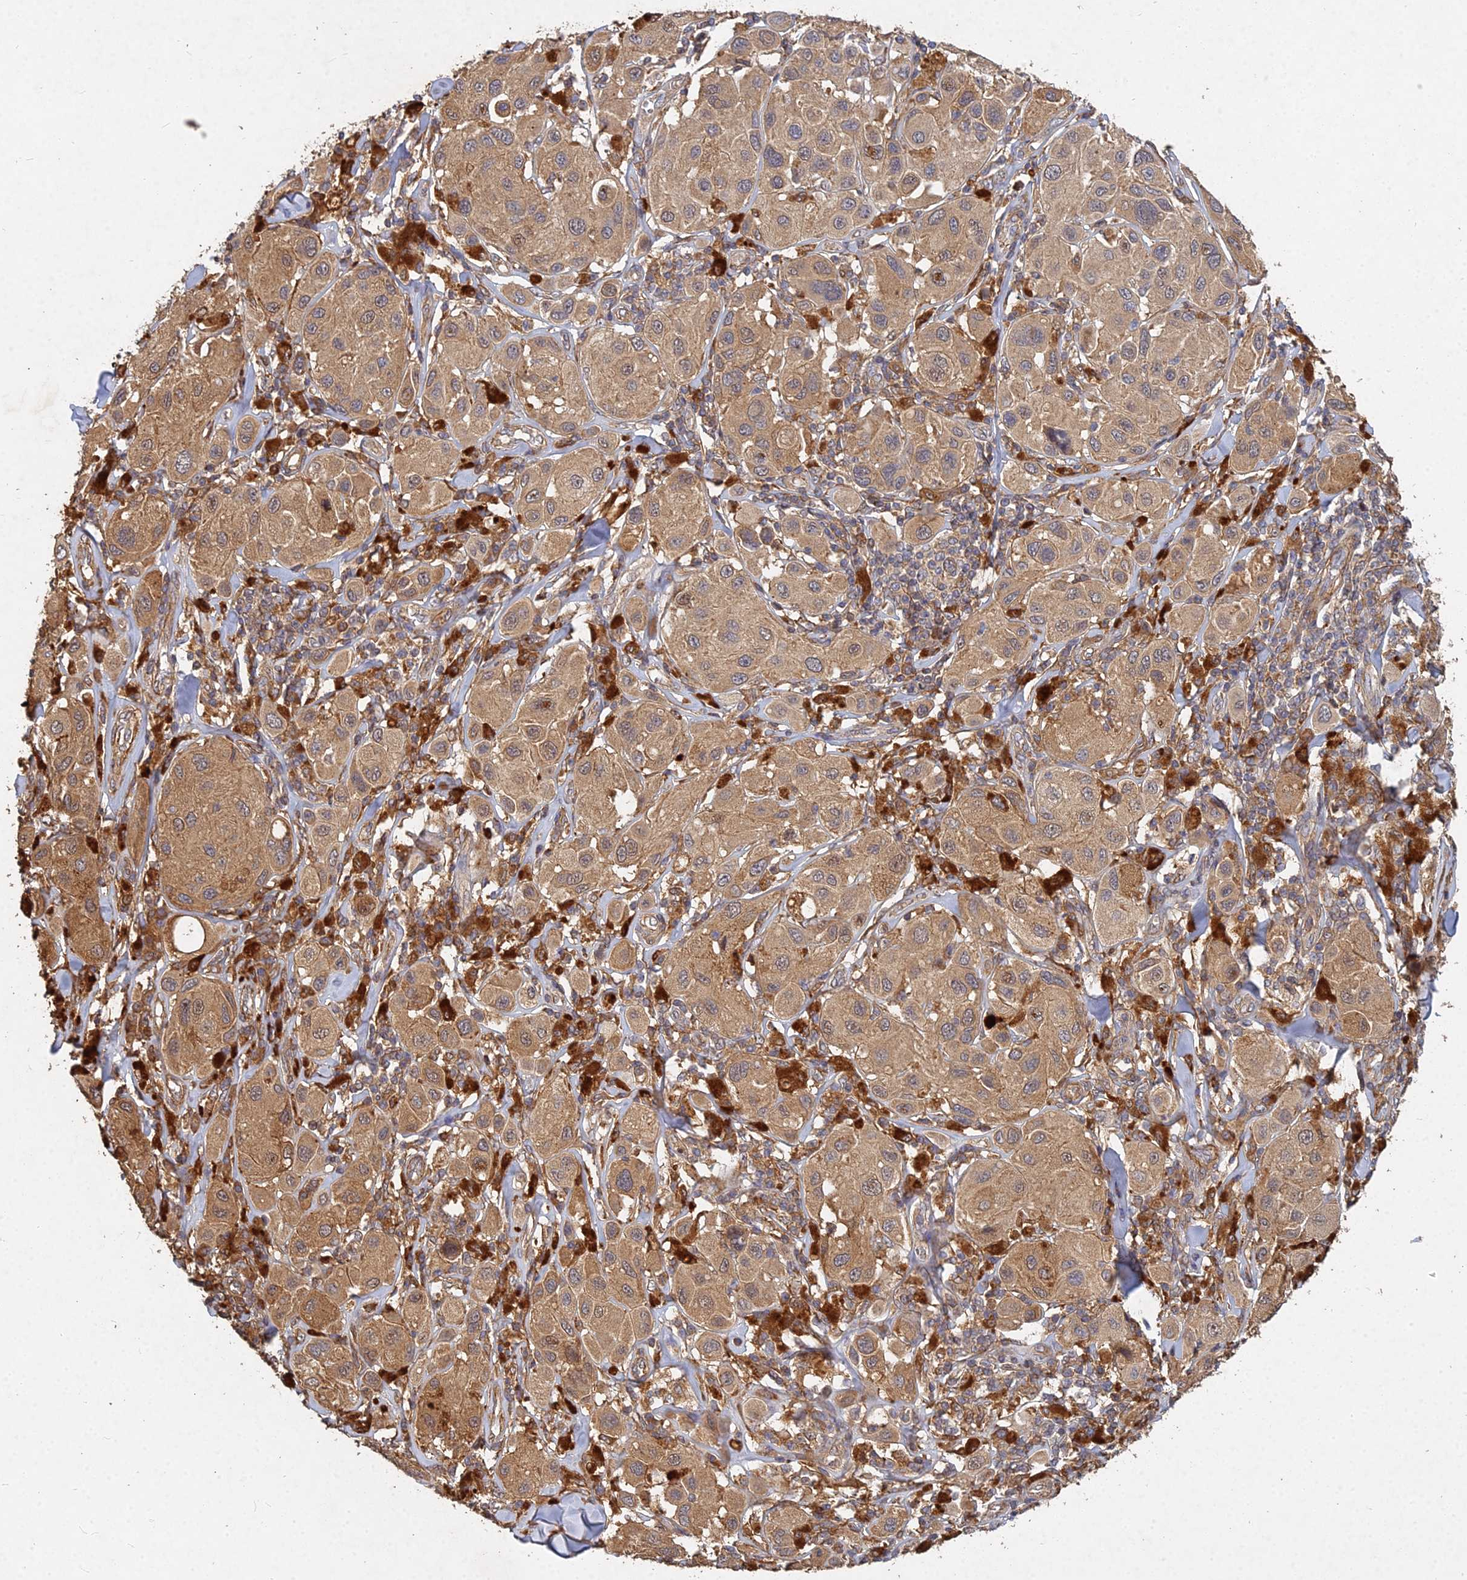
{"staining": {"intensity": "moderate", "quantity": ">75%", "location": "cytoplasmic/membranous,nuclear"}, "tissue": "melanoma", "cell_type": "Tumor cells", "image_type": "cancer", "snomed": [{"axis": "morphology", "description": "Malignant melanoma, Metastatic site"}, {"axis": "topography", "description": "Skin"}], "caption": "Approximately >75% of tumor cells in human melanoma reveal moderate cytoplasmic/membranous and nuclear protein staining as visualized by brown immunohistochemical staining.", "gene": "UBE2W", "patient": {"sex": "male", "age": 41}}